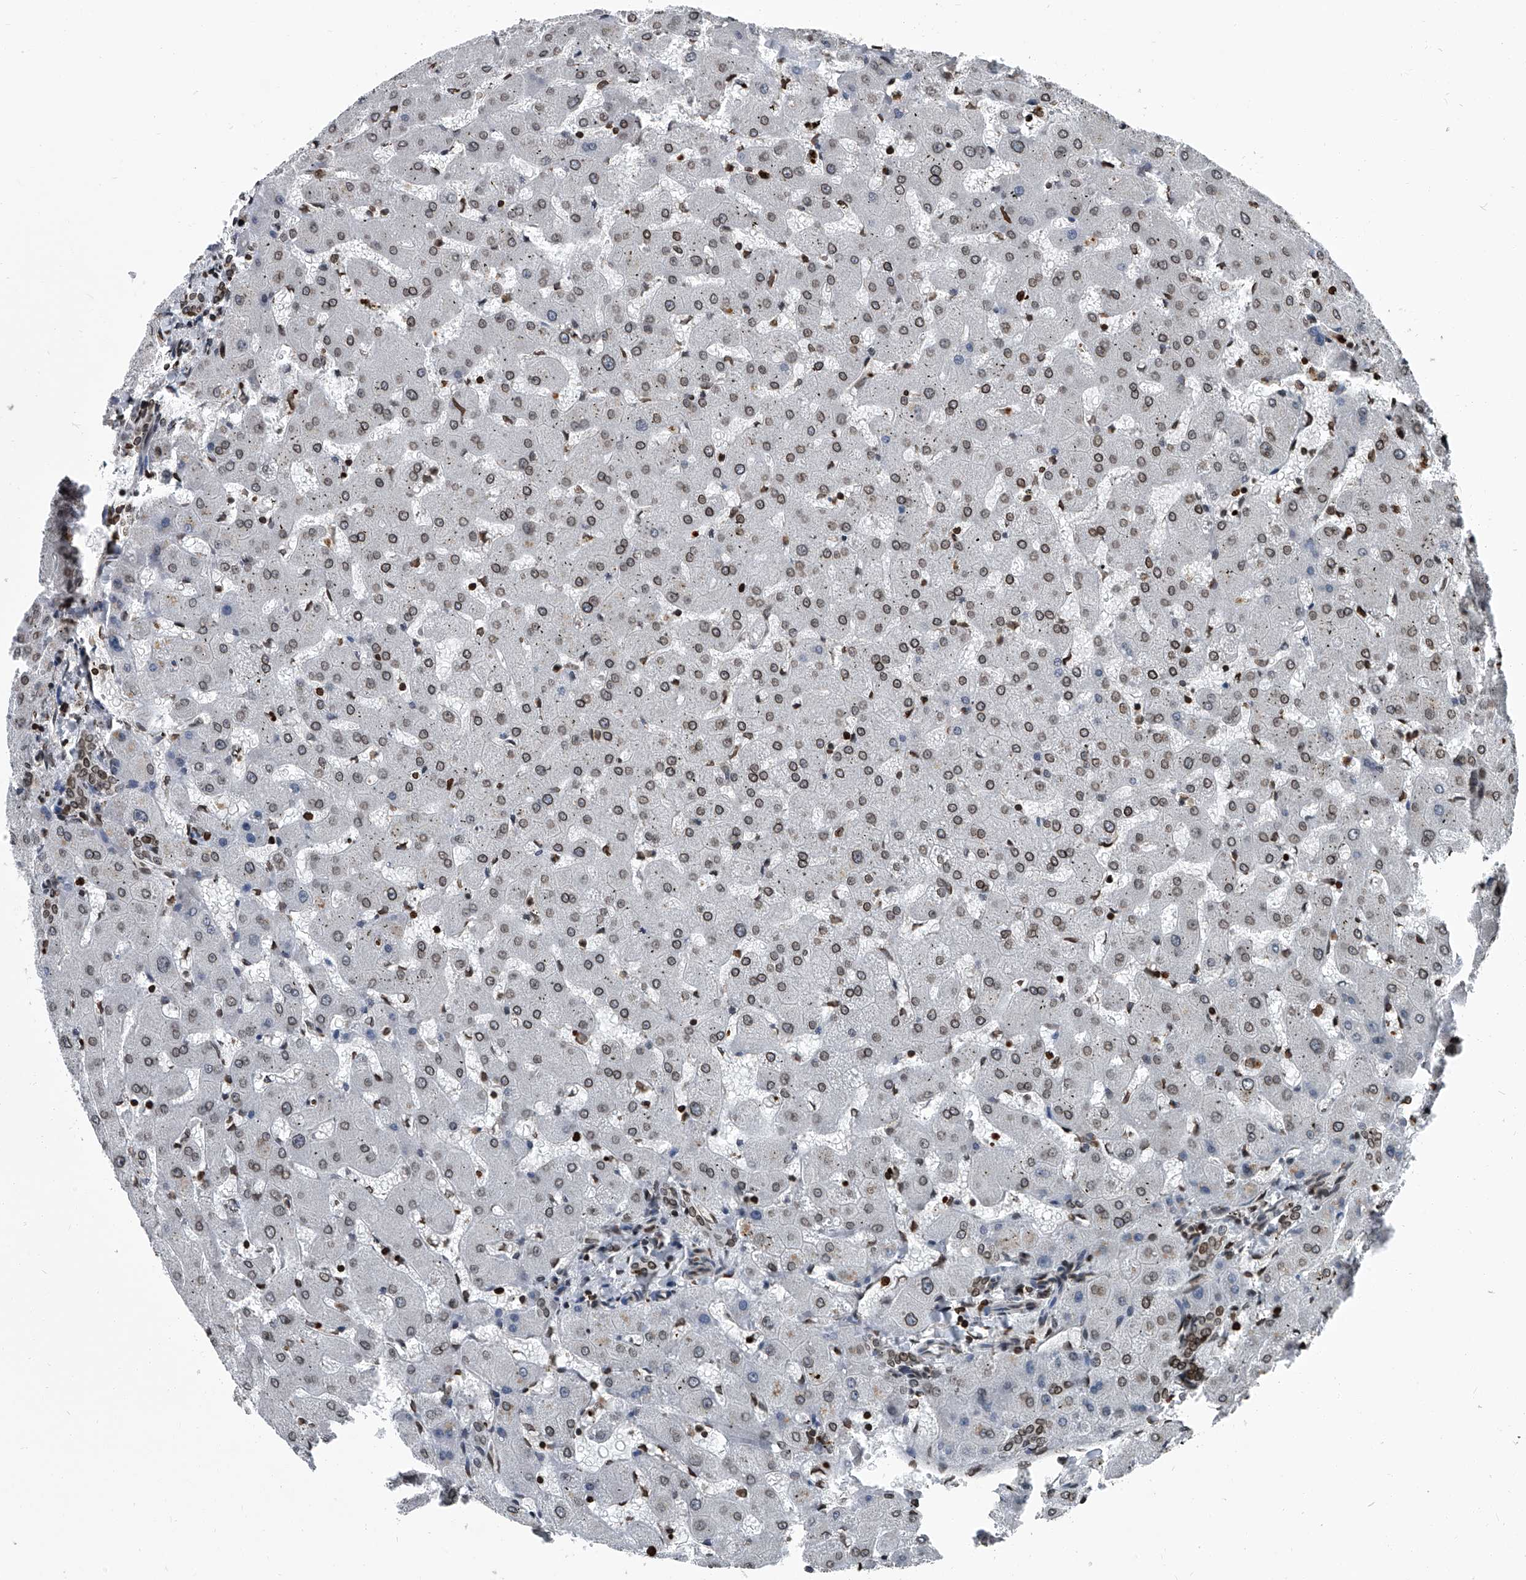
{"staining": {"intensity": "moderate", "quantity": ">75%", "location": "cytoplasmic/membranous,nuclear"}, "tissue": "liver", "cell_type": "Cholangiocytes", "image_type": "normal", "snomed": [{"axis": "morphology", "description": "Normal tissue, NOS"}, {"axis": "topography", "description": "Liver"}], "caption": "DAB immunohistochemical staining of unremarkable liver displays moderate cytoplasmic/membranous,nuclear protein positivity in about >75% of cholangiocytes. (Stains: DAB (3,3'-diaminobenzidine) in brown, nuclei in blue, Microscopy: brightfield microscopy at high magnification).", "gene": "PHF20", "patient": {"sex": "female", "age": 63}}